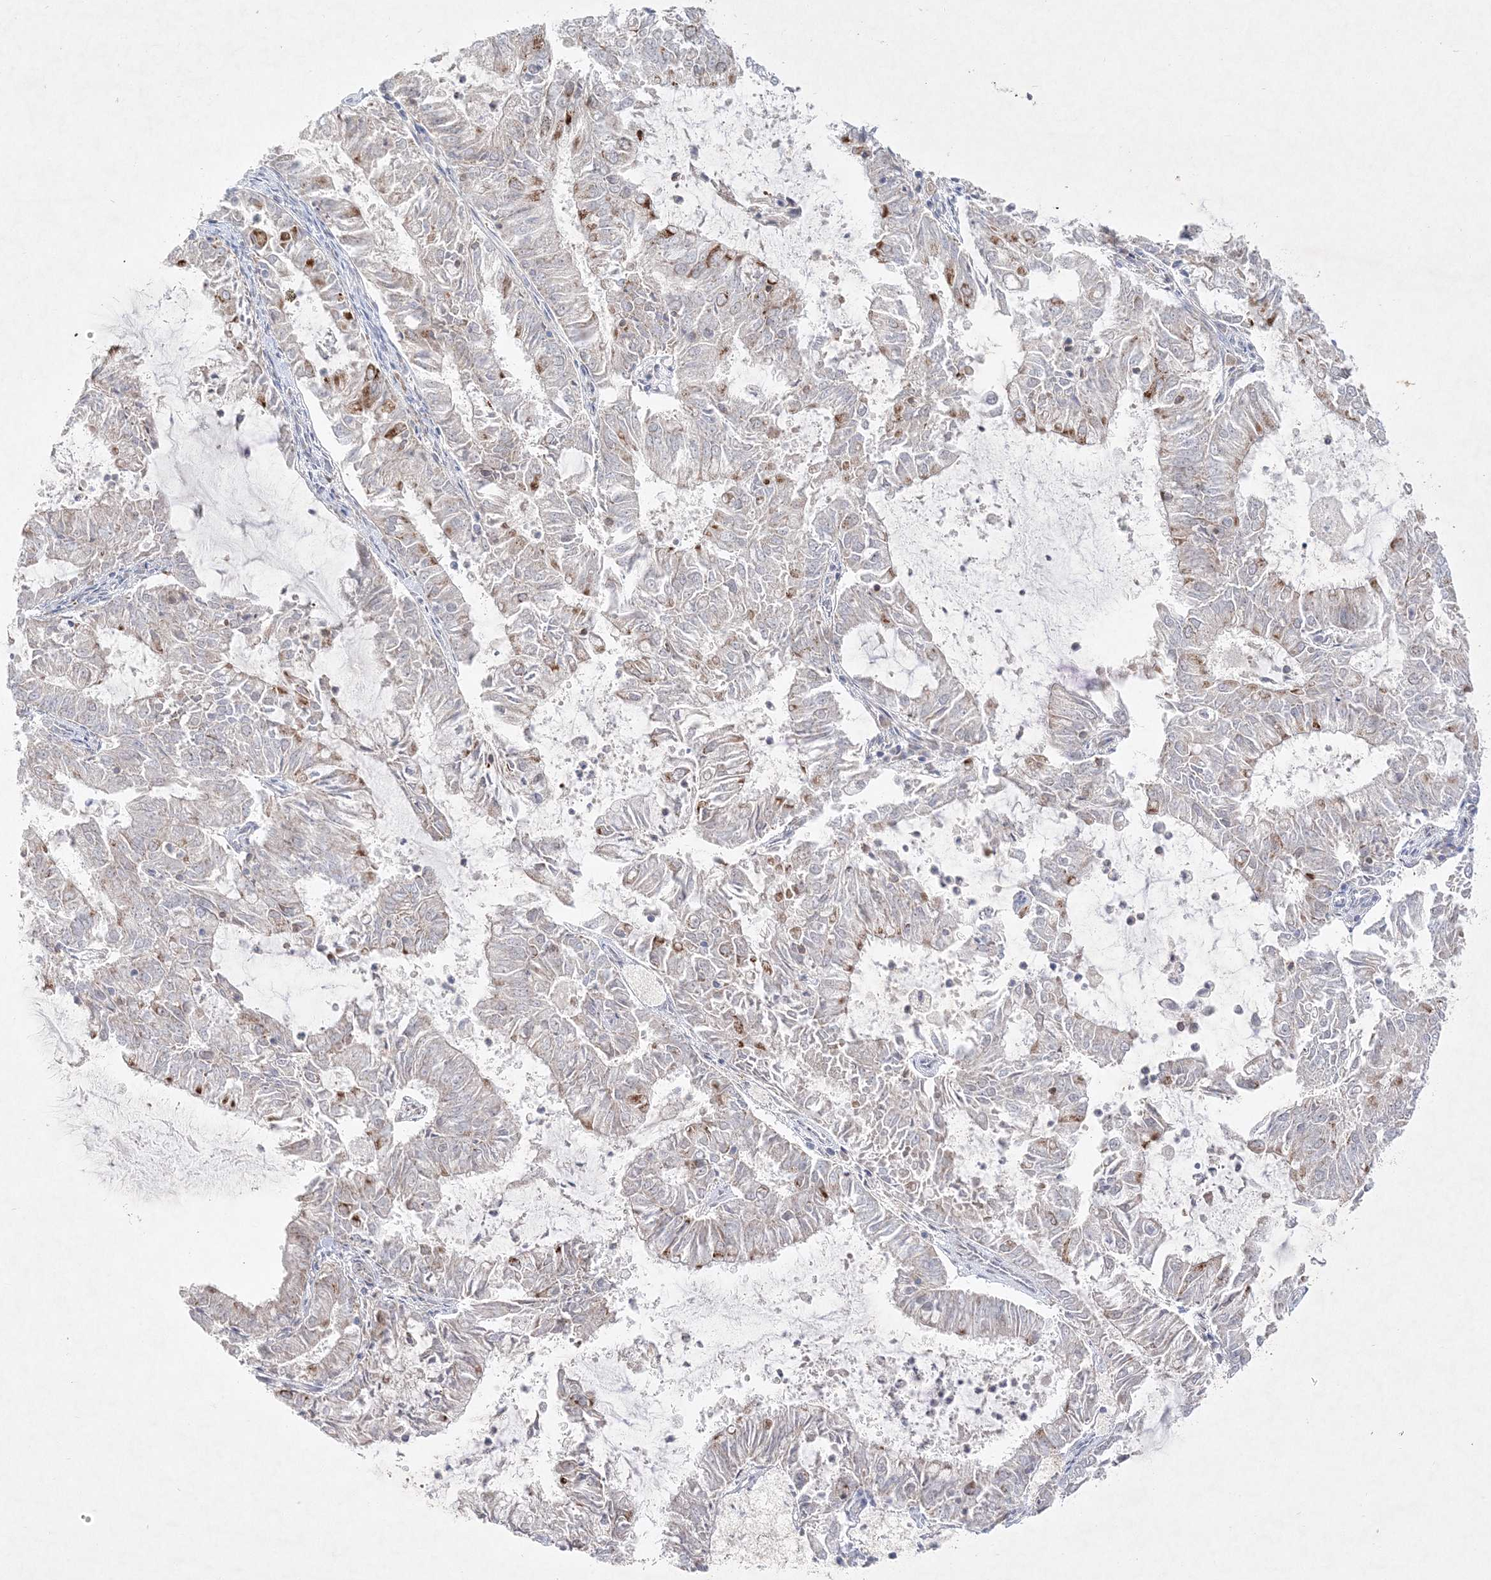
{"staining": {"intensity": "moderate", "quantity": "<25%", "location": "cytoplasmic/membranous"}, "tissue": "endometrial cancer", "cell_type": "Tumor cells", "image_type": "cancer", "snomed": [{"axis": "morphology", "description": "Adenocarcinoma, NOS"}, {"axis": "topography", "description": "Endometrium"}], "caption": "This micrograph exhibits endometrial cancer stained with IHC to label a protein in brown. The cytoplasmic/membranous of tumor cells show moderate positivity for the protein. Nuclei are counter-stained blue.", "gene": "CLNK", "patient": {"sex": "female", "age": 57}}